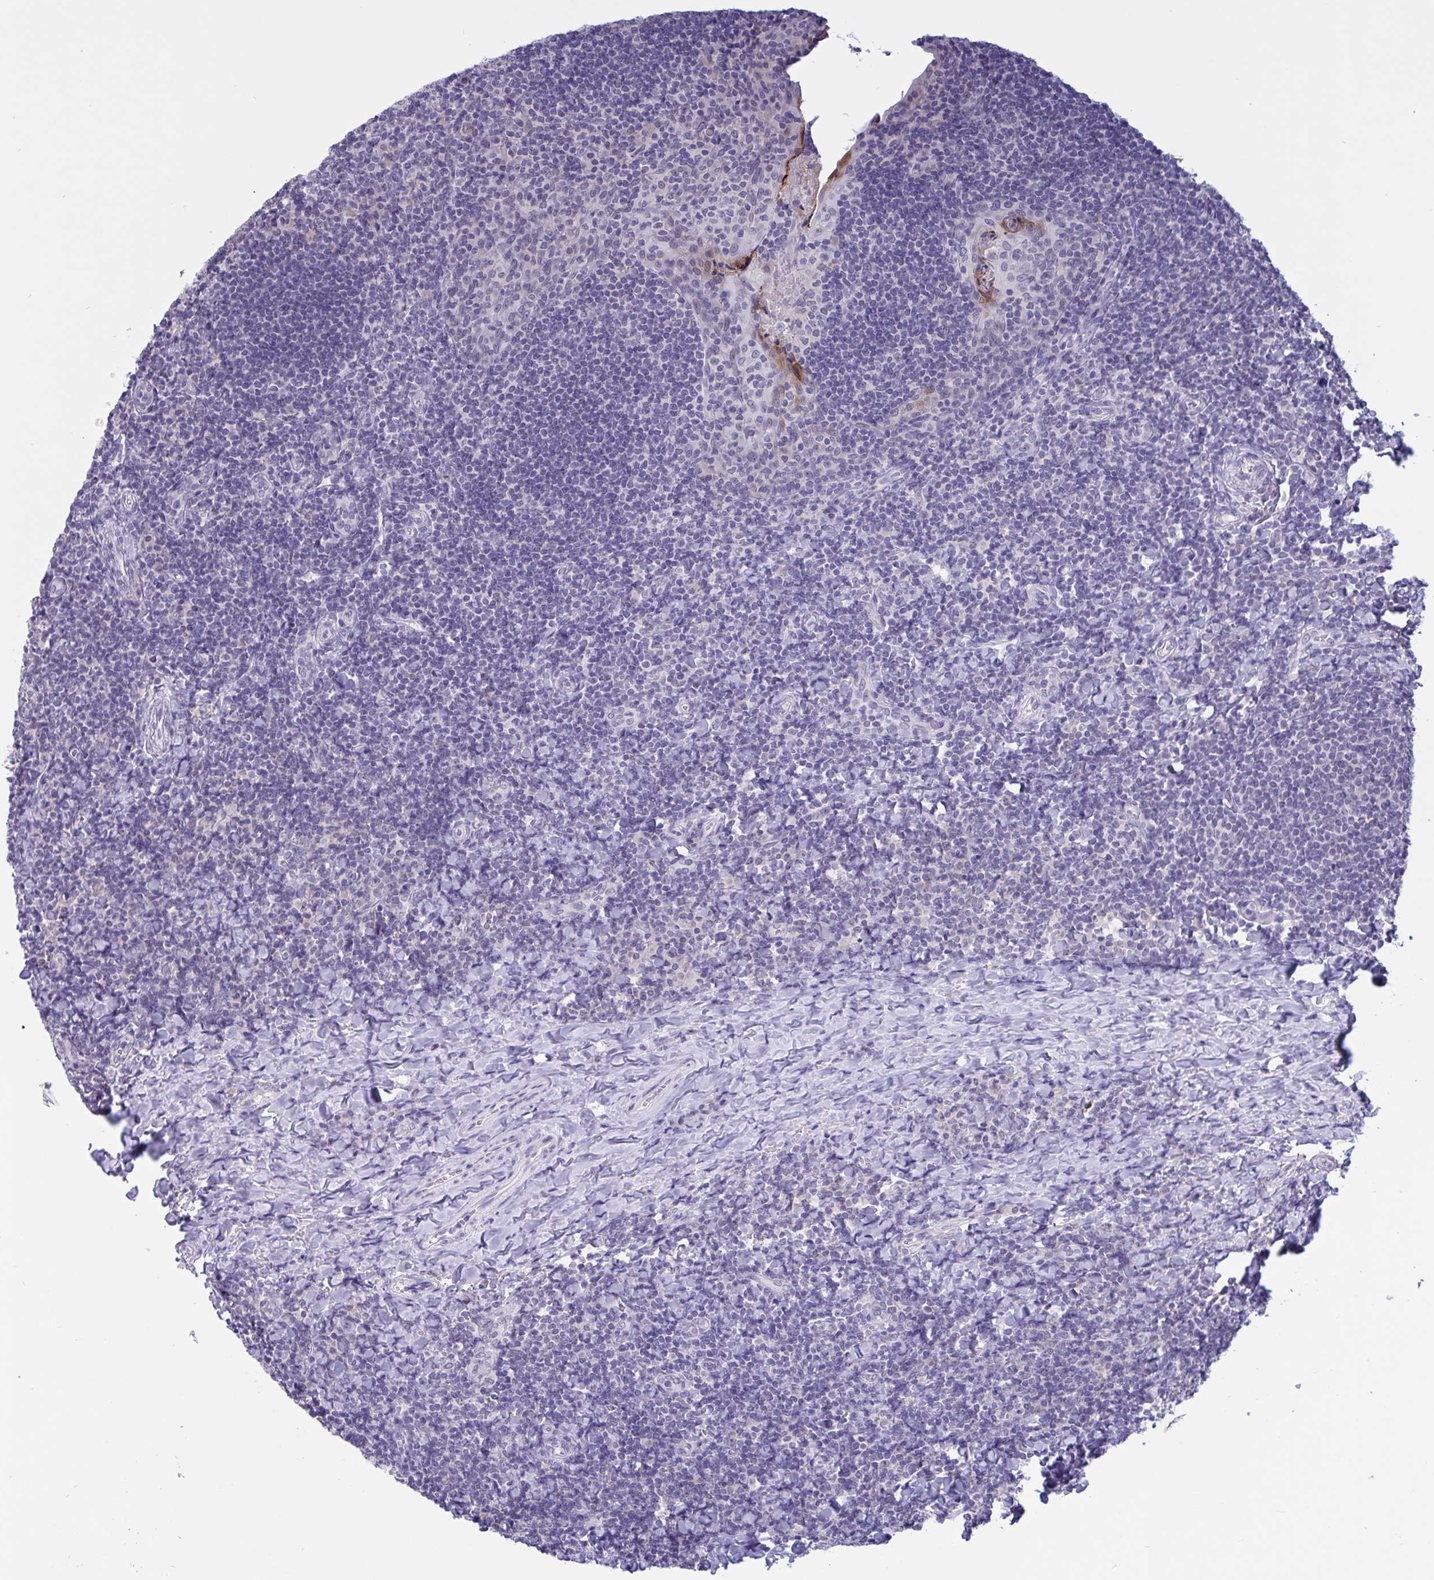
{"staining": {"intensity": "negative", "quantity": "none", "location": "none"}, "tissue": "tonsil", "cell_type": "Germinal center cells", "image_type": "normal", "snomed": [{"axis": "morphology", "description": "Normal tissue, NOS"}, {"axis": "topography", "description": "Tonsil"}], "caption": "Tonsil was stained to show a protein in brown. There is no significant positivity in germinal center cells. (DAB IHC, high magnification).", "gene": "SERPINB13", "patient": {"sex": "male", "age": 17}}